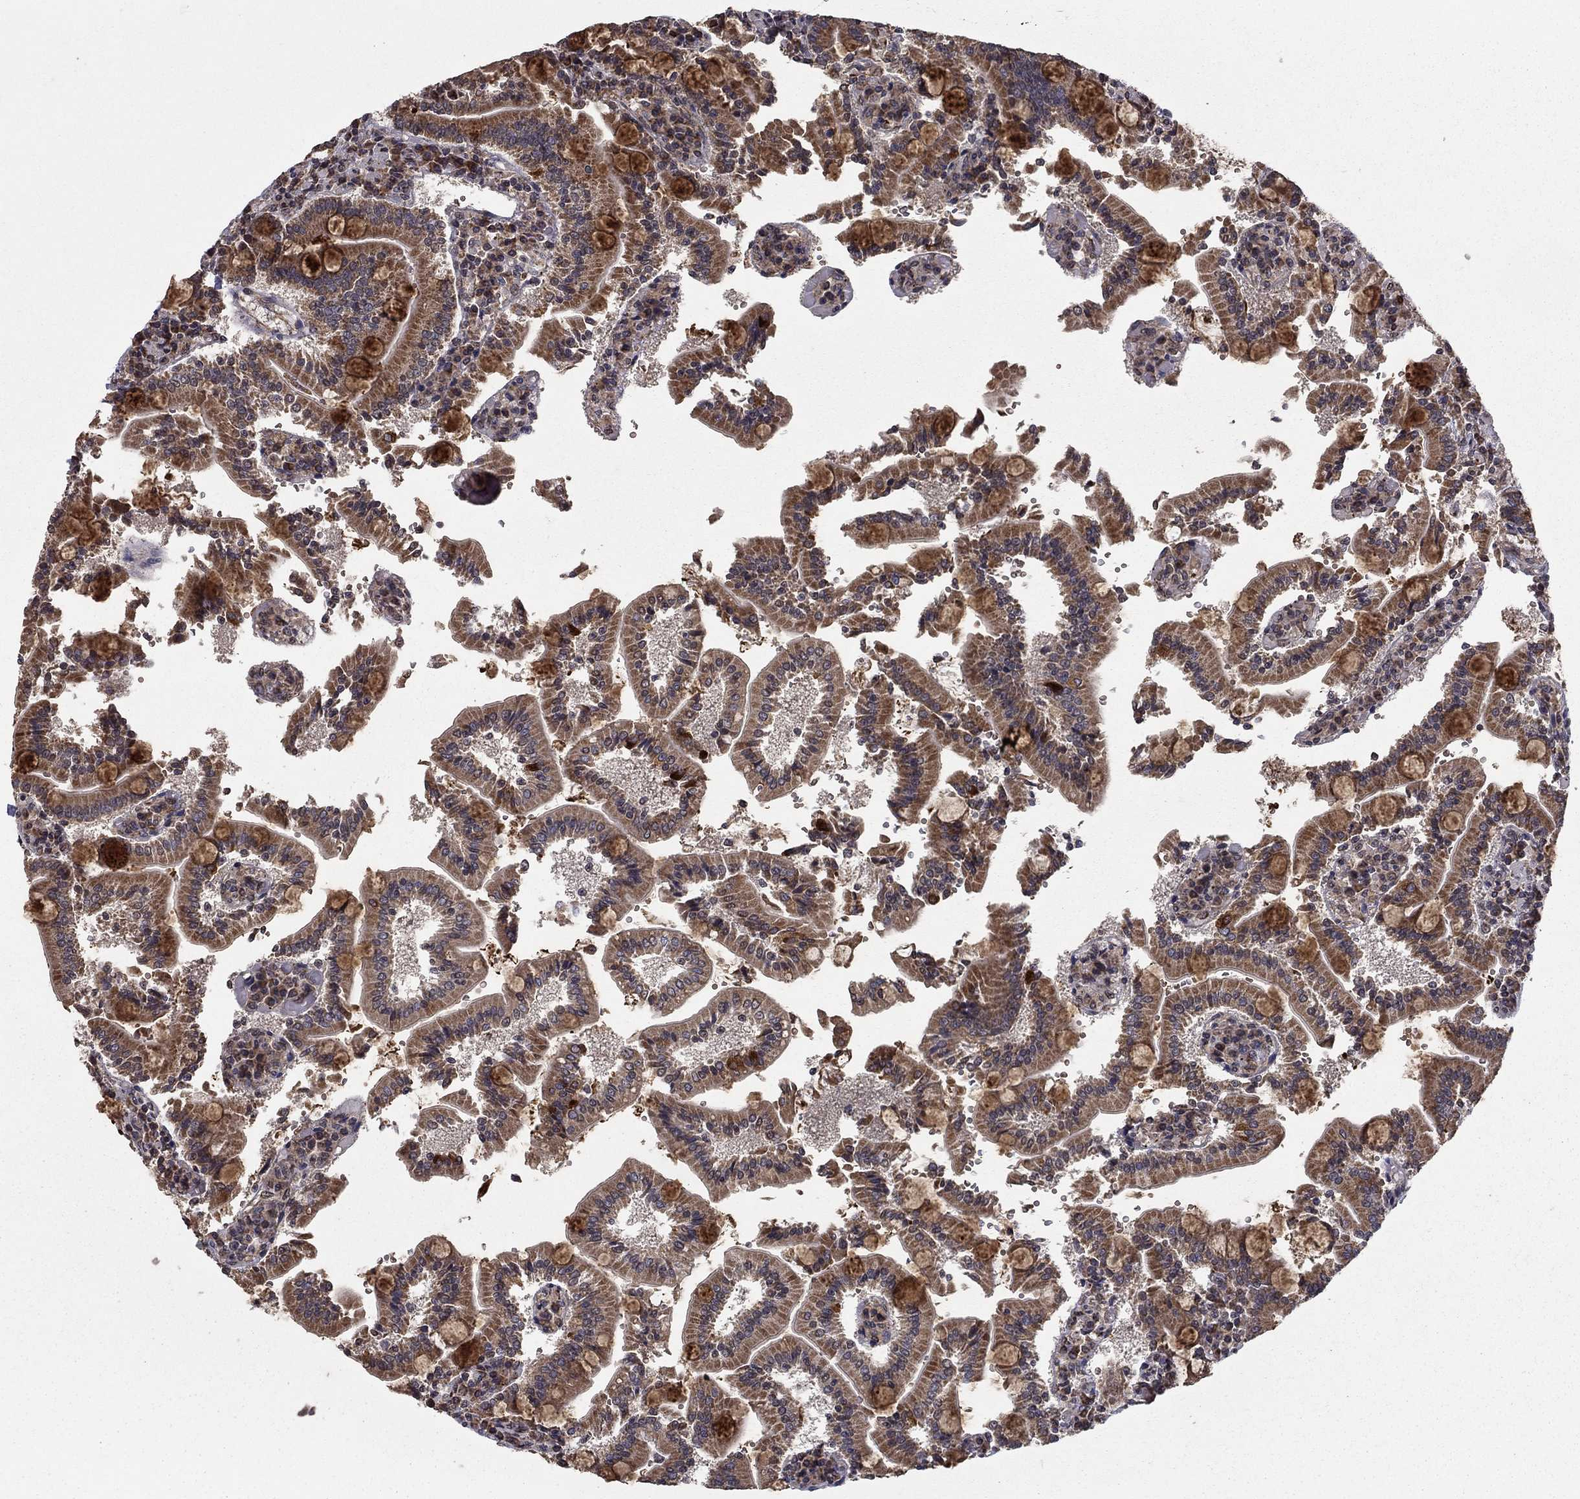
{"staining": {"intensity": "strong", "quantity": "<25%", "location": "cytoplasmic/membranous"}, "tissue": "duodenum", "cell_type": "Glandular cells", "image_type": "normal", "snomed": [{"axis": "morphology", "description": "Normal tissue, NOS"}, {"axis": "topography", "description": "Duodenum"}], "caption": "Strong cytoplasmic/membranous positivity for a protein is appreciated in approximately <25% of glandular cells of unremarkable duodenum using immunohistochemistry.", "gene": "SLC2A13", "patient": {"sex": "female", "age": 62}}